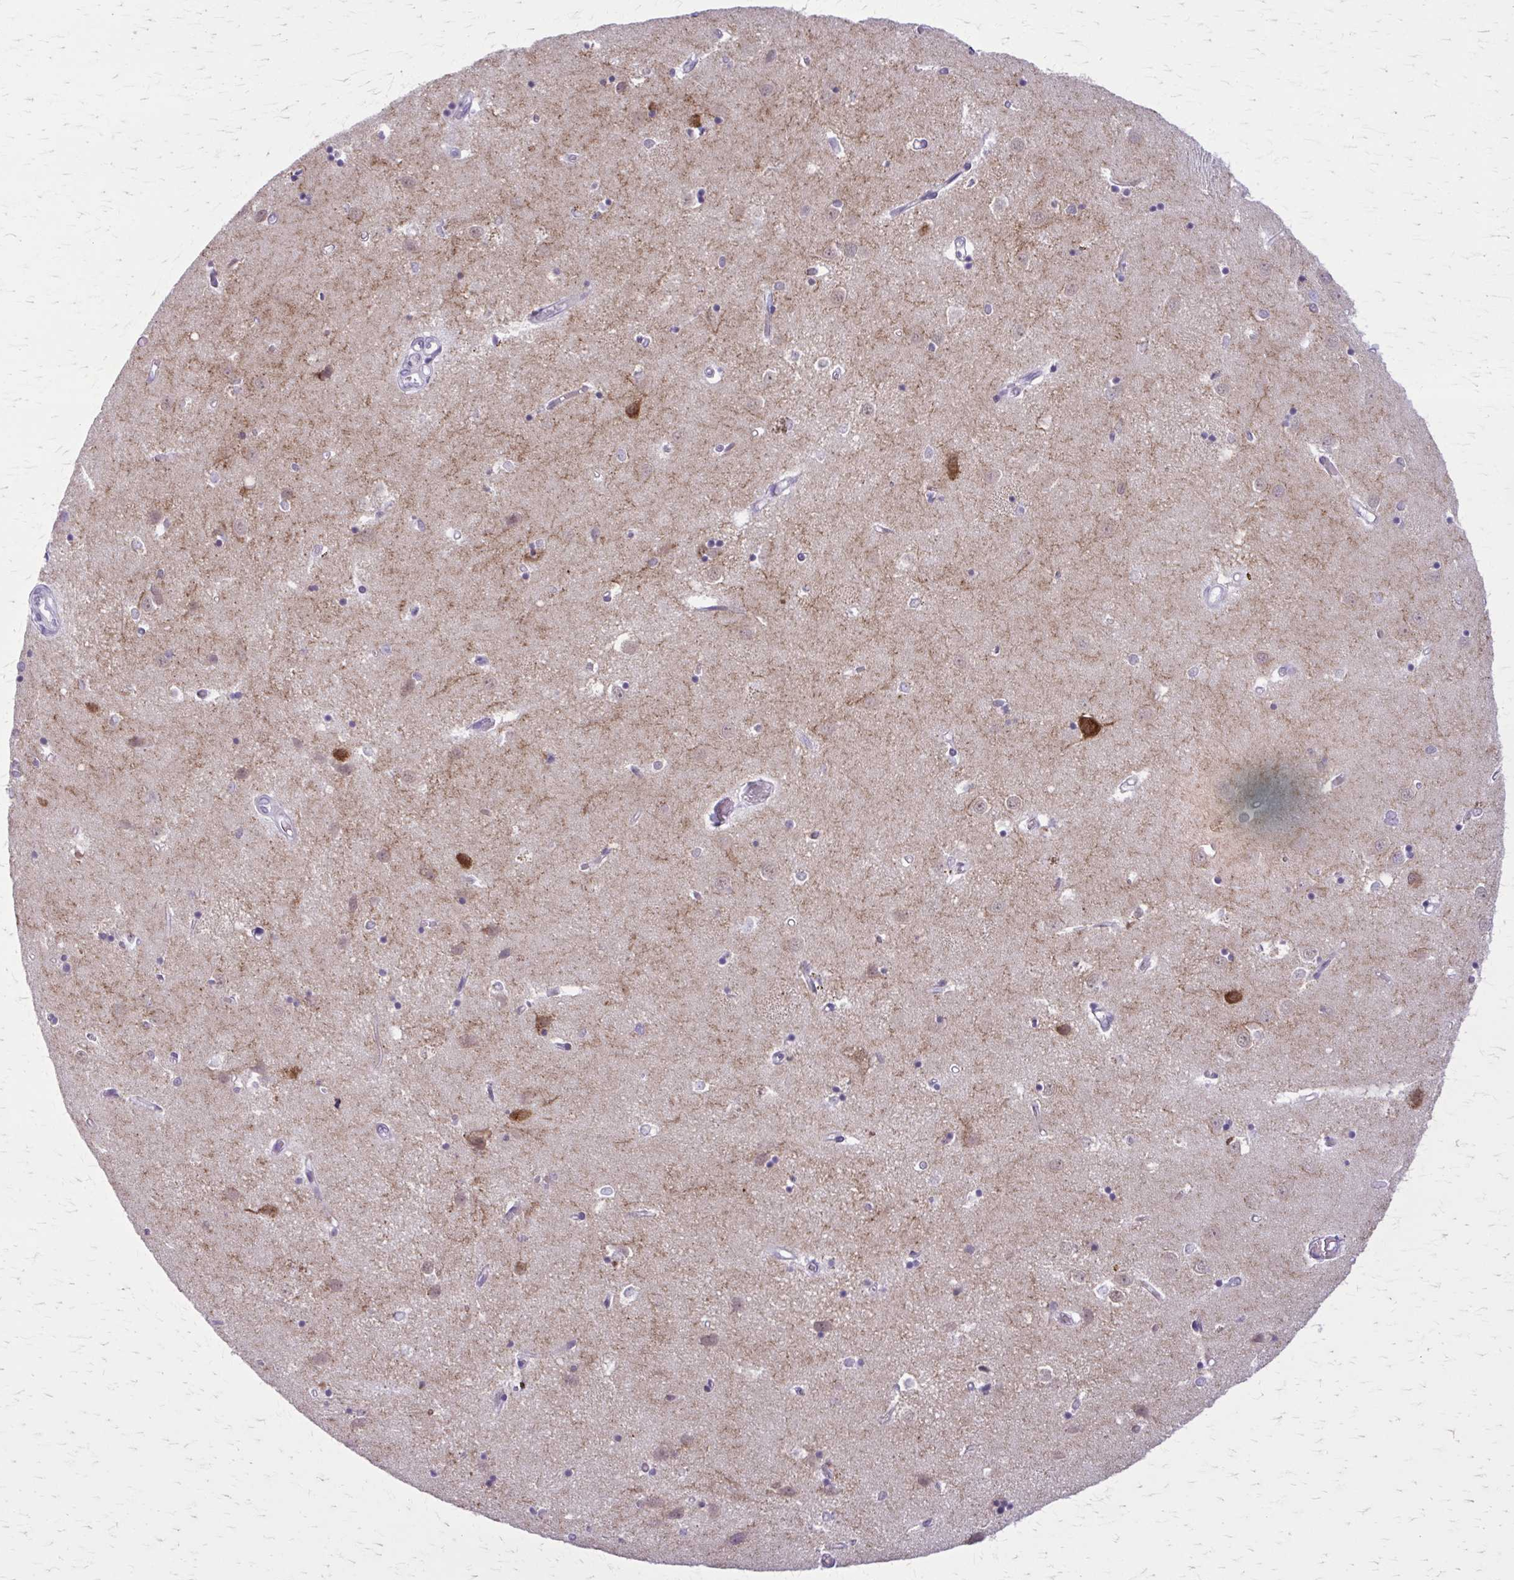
{"staining": {"intensity": "negative", "quantity": "none", "location": "none"}, "tissue": "caudate", "cell_type": "Glial cells", "image_type": "normal", "snomed": [{"axis": "morphology", "description": "Normal tissue, NOS"}, {"axis": "topography", "description": "Lateral ventricle wall"}], "caption": "Image shows no protein positivity in glial cells of normal caudate. (Brightfield microscopy of DAB (3,3'-diaminobenzidine) IHC at high magnification).", "gene": "GAD1", "patient": {"sex": "male", "age": 54}}